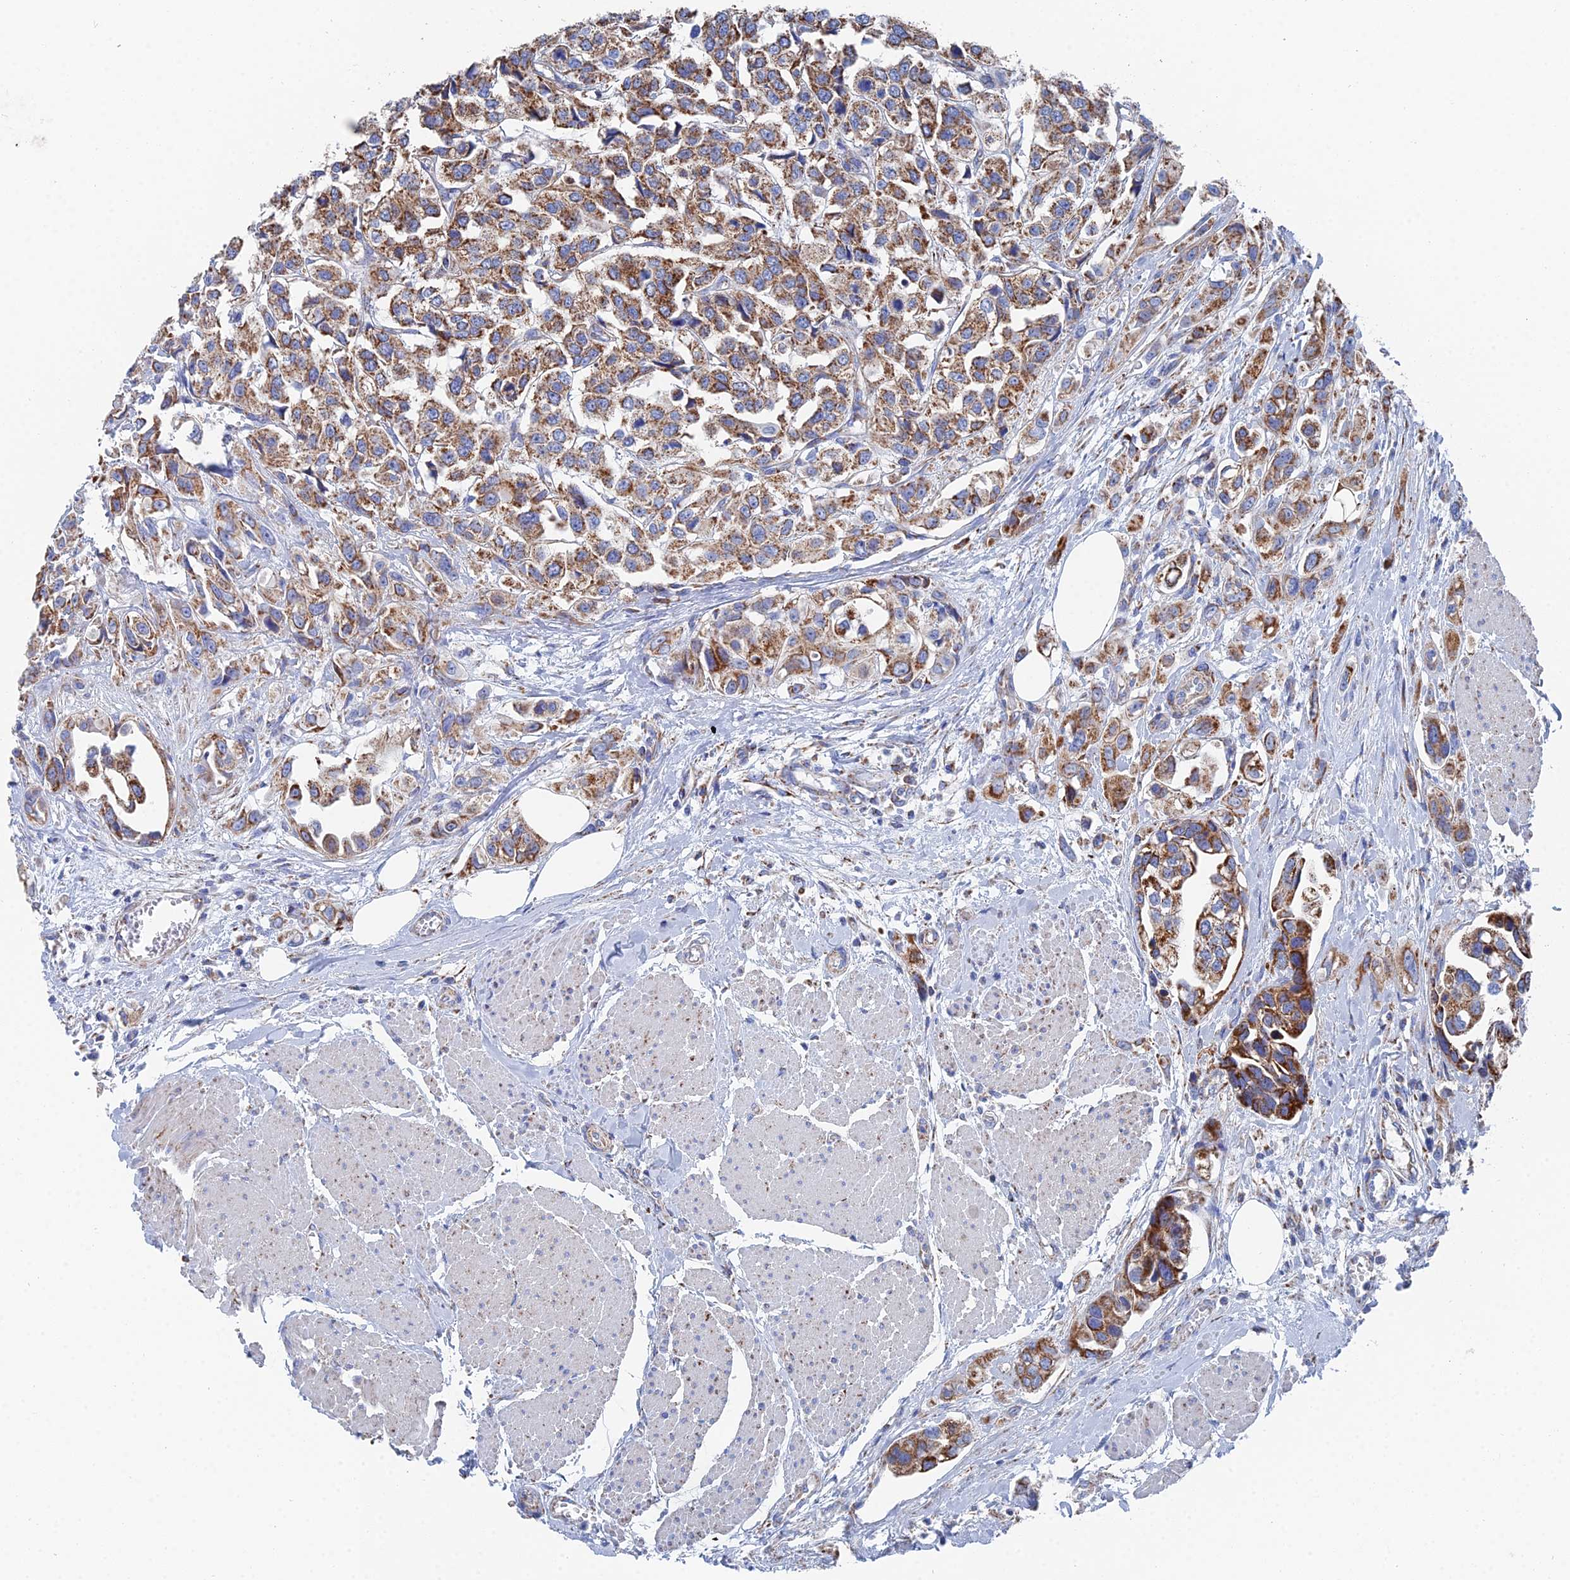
{"staining": {"intensity": "moderate", "quantity": ">75%", "location": "cytoplasmic/membranous"}, "tissue": "urothelial cancer", "cell_type": "Tumor cells", "image_type": "cancer", "snomed": [{"axis": "morphology", "description": "Urothelial carcinoma, High grade"}, {"axis": "topography", "description": "Urinary bladder"}], "caption": "Immunohistochemical staining of urothelial carcinoma (high-grade) exhibits medium levels of moderate cytoplasmic/membranous protein staining in about >75% of tumor cells.", "gene": "IFT80", "patient": {"sex": "male", "age": 67}}